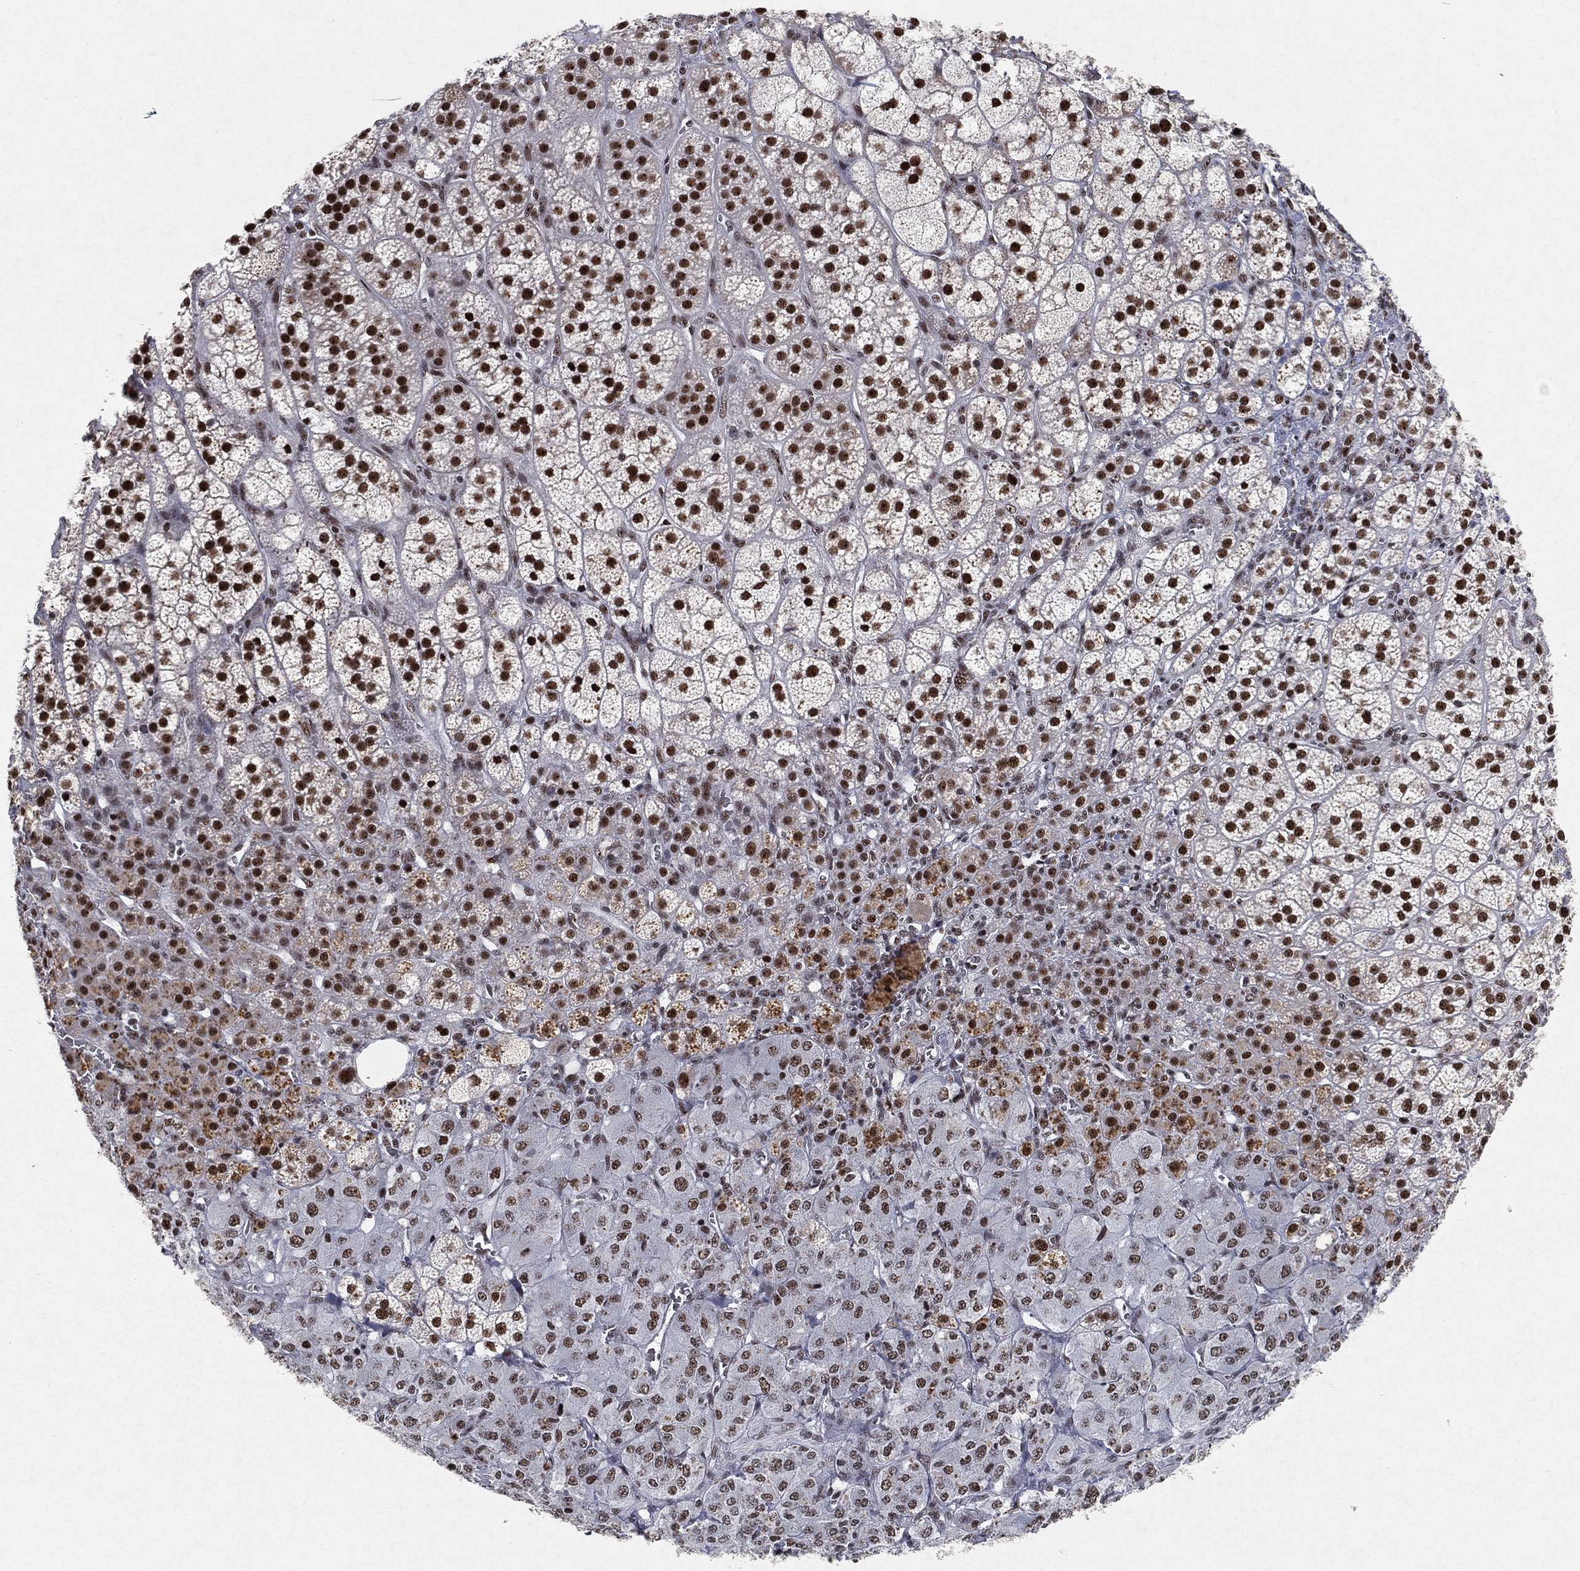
{"staining": {"intensity": "strong", "quantity": ">75%", "location": "nuclear"}, "tissue": "adrenal gland", "cell_type": "Glandular cells", "image_type": "normal", "snomed": [{"axis": "morphology", "description": "Normal tissue, NOS"}, {"axis": "topography", "description": "Adrenal gland"}], "caption": "High-magnification brightfield microscopy of normal adrenal gland stained with DAB (3,3'-diaminobenzidine) (brown) and counterstained with hematoxylin (blue). glandular cells exhibit strong nuclear positivity is present in approximately>75% of cells.", "gene": "DDX27", "patient": {"sex": "female", "age": 60}}